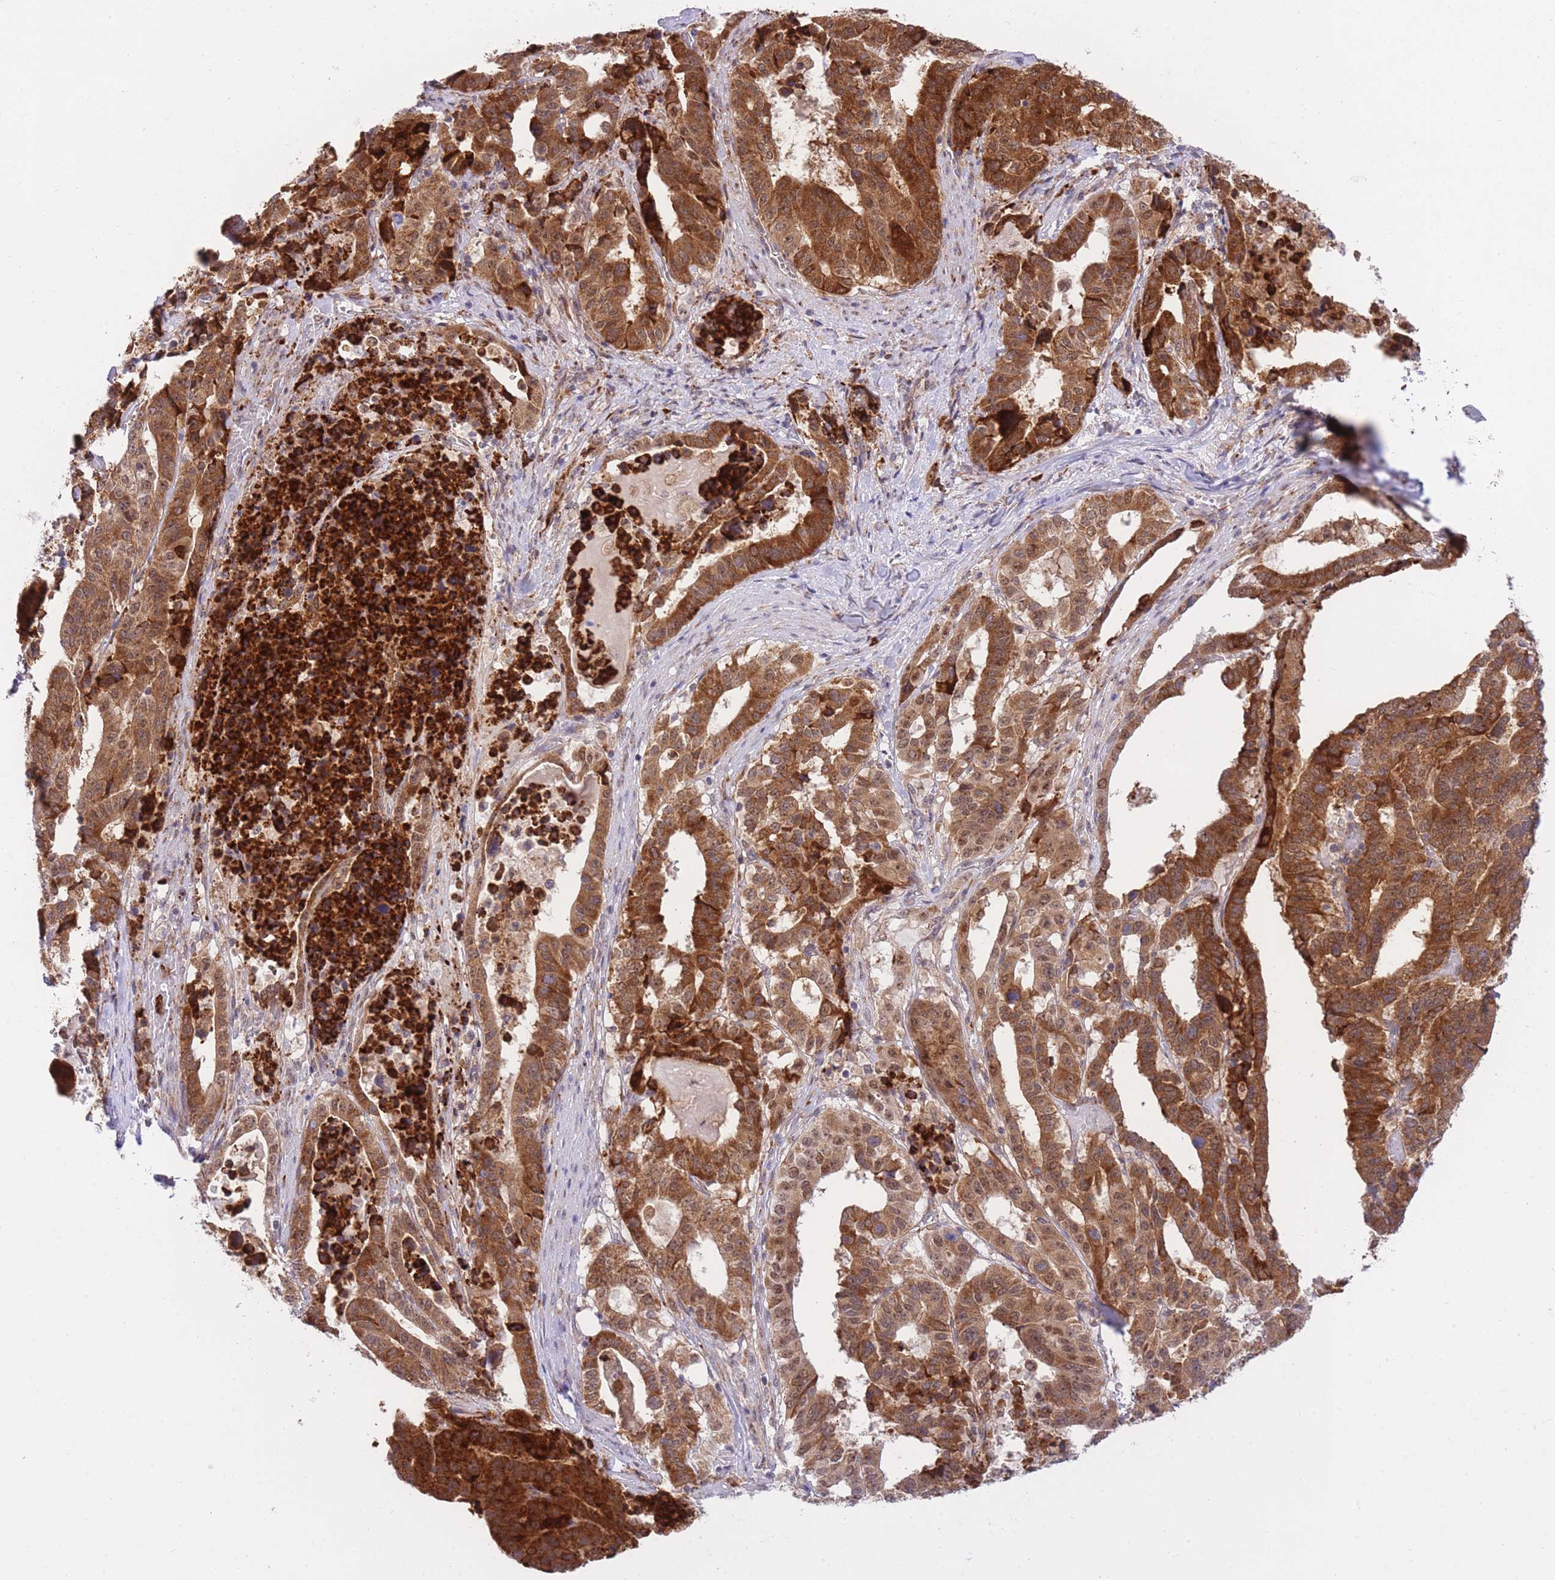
{"staining": {"intensity": "strong", "quantity": ">75%", "location": "cytoplasmic/membranous,nuclear"}, "tissue": "stomach cancer", "cell_type": "Tumor cells", "image_type": "cancer", "snomed": [{"axis": "morphology", "description": "Adenocarcinoma, NOS"}, {"axis": "topography", "description": "Stomach"}], "caption": "The immunohistochemical stain labels strong cytoplasmic/membranous and nuclear staining in tumor cells of stomach cancer tissue.", "gene": "EXOSC8", "patient": {"sex": "male", "age": 48}}